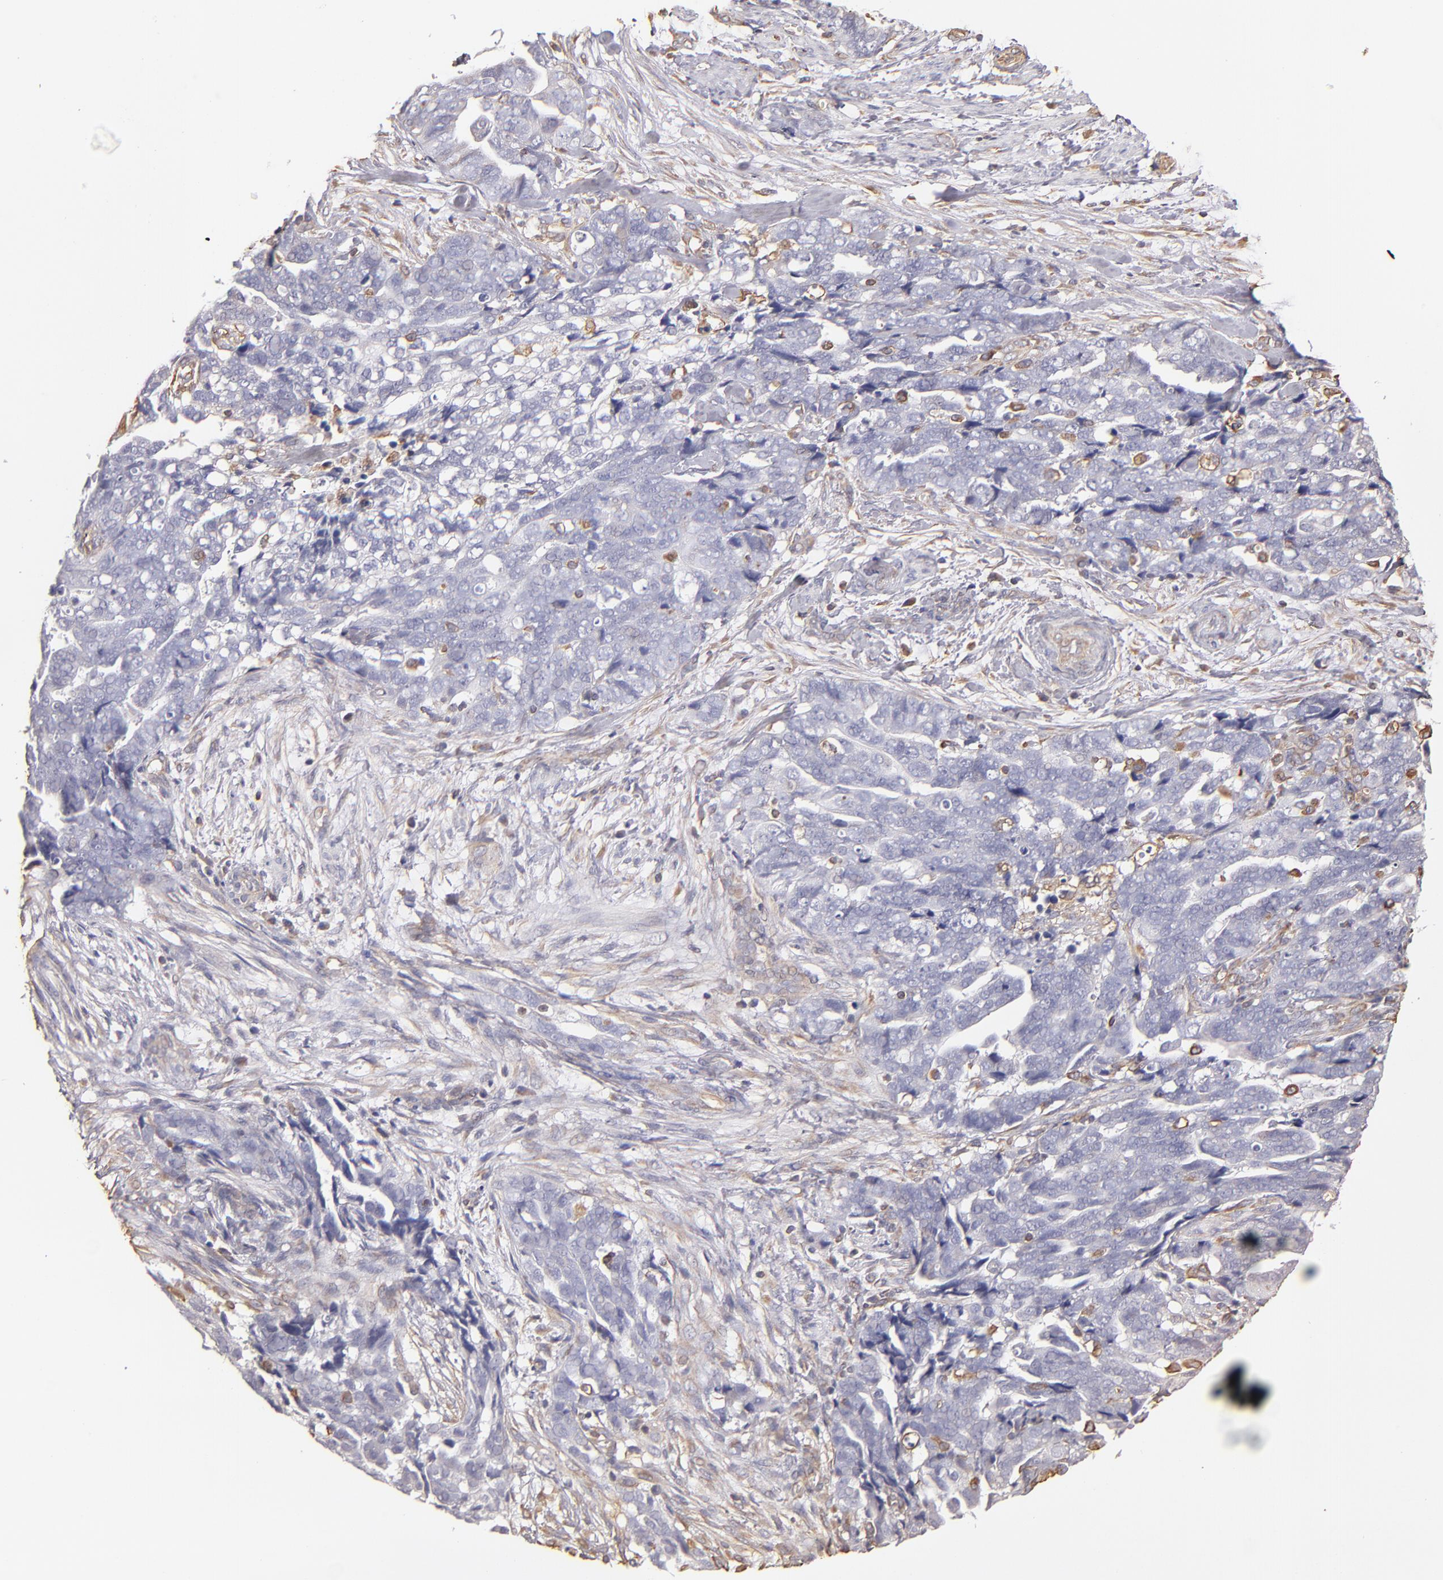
{"staining": {"intensity": "negative", "quantity": "none", "location": "none"}, "tissue": "ovarian cancer", "cell_type": "Tumor cells", "image_type": "cancer", "snomed": [{"axis": "morphology", "description": "Normal tissue, NOS"}, {"axis": "morphology", "description": "Cystadenocarcinoma, serous, NOS"}, {"axis": "topography", "description": "Fallopian tube"}, {"axis": "topography", "description": "Ovary"}], "caption": "An image of ovarian cancer (serous cystadenocarcinoma) stained for a protein displays no brown staining in tumor cells. (DAB (3,3'-diaminobenzidine) immunohistochemistry with hematoxylin counter stain).", "gene": "ABCC1", "patient": {"sex": "female", "age": 56}}